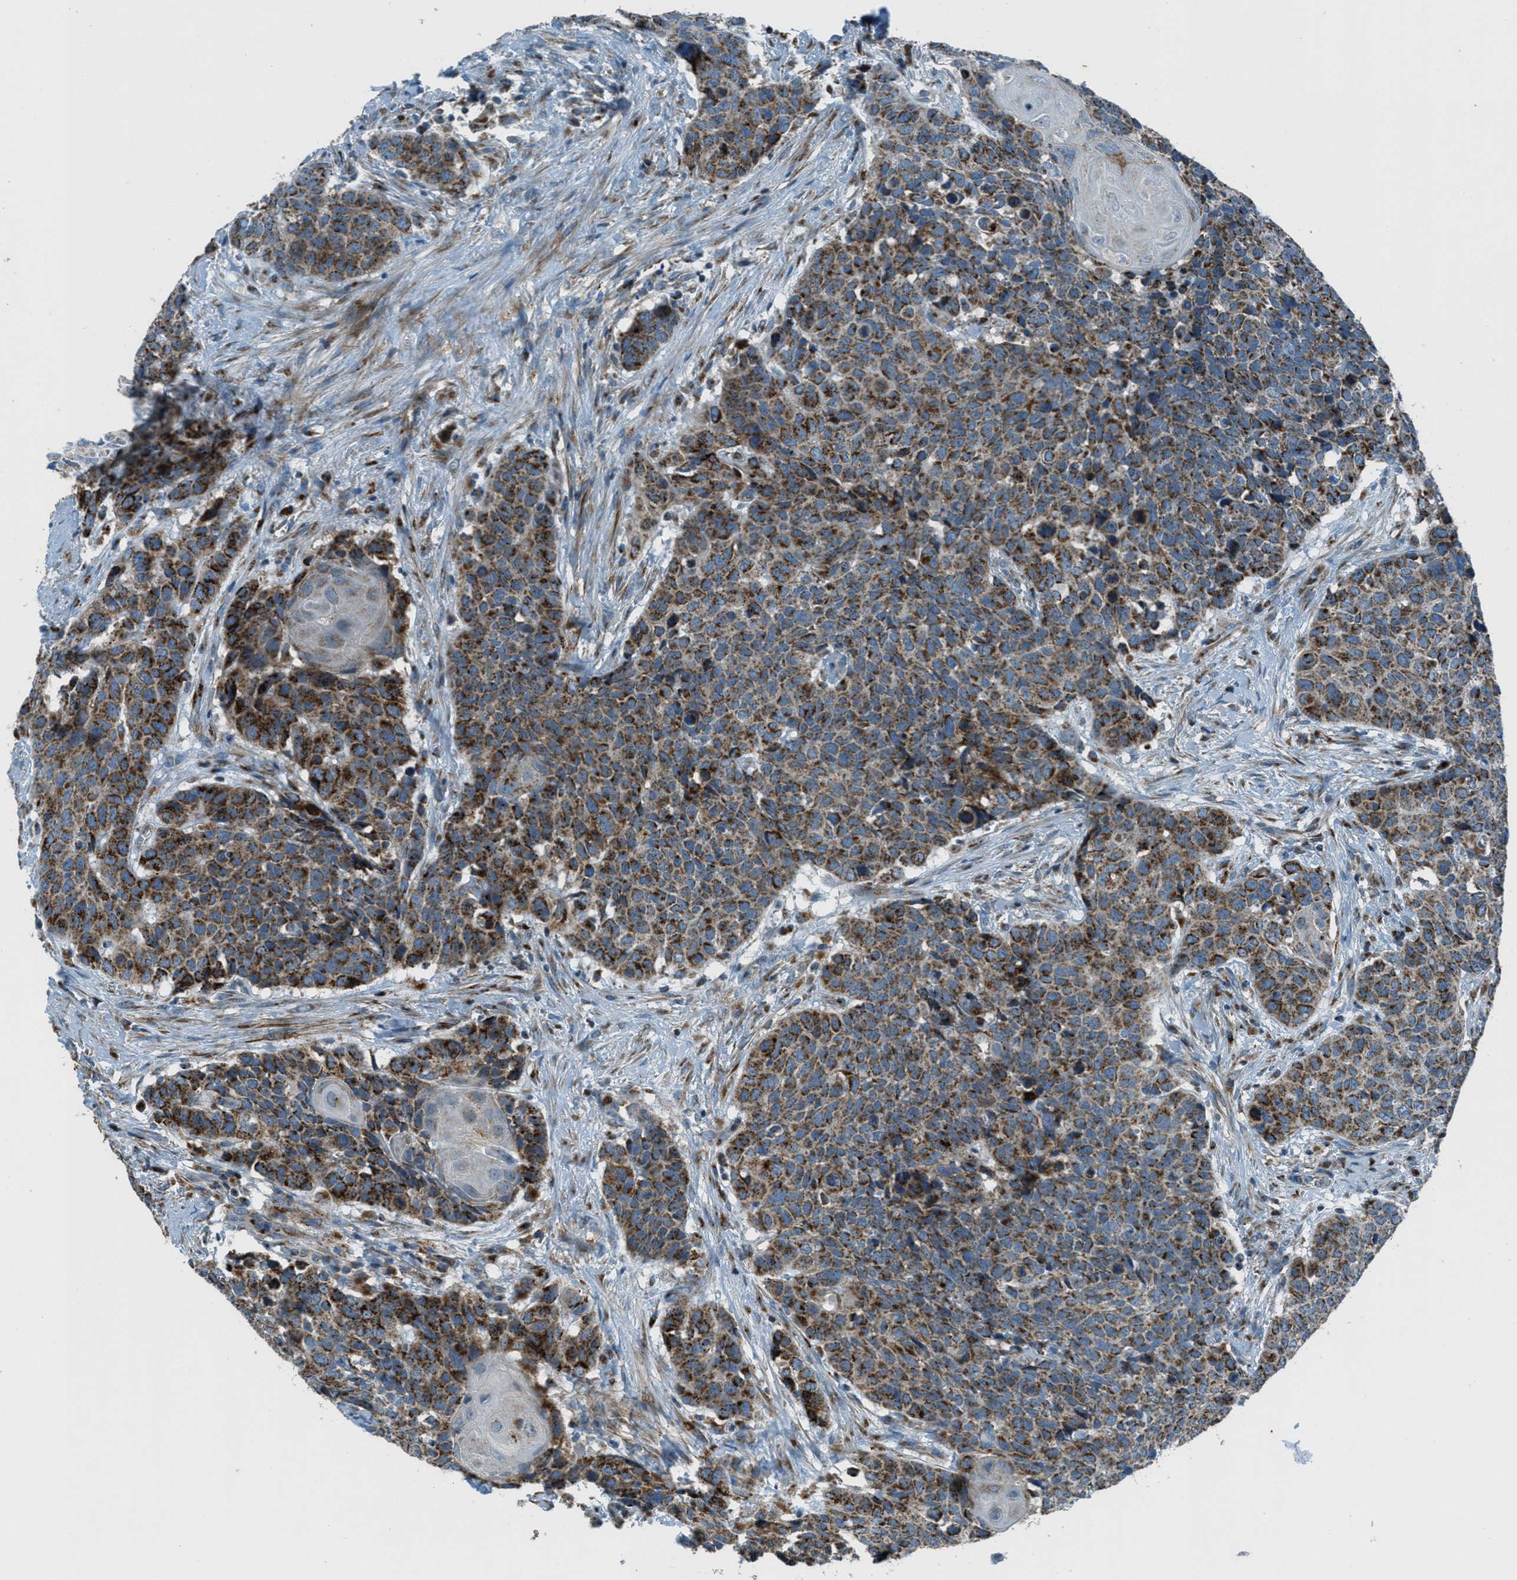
{"staining": {"intensity": "strong", "quantity": ">75%", "location": "cytoplasmic/membranous"}, "tissue": "head and neck cancer", "cell_type": "Tumor cells", "image_type": "cancer", "snomed": [{"axis": "morphology", "description": "Squamous cell carcinoma, NOS"}, {"axis": "topography", "description": "Head-Neck"}], "caption": "The micrograph shows staining of head and neck cancer (squamous cell carcinoma), revealing strong cytoplasmic/membranous protein positivity (brown color) within tumor cells. (DAB (3,3'-diaminobenzidine) IHC with brightfield microscopy, high magnification).", "gene": "BCKDK", "patient": {"sex": "male", "age": 66}}